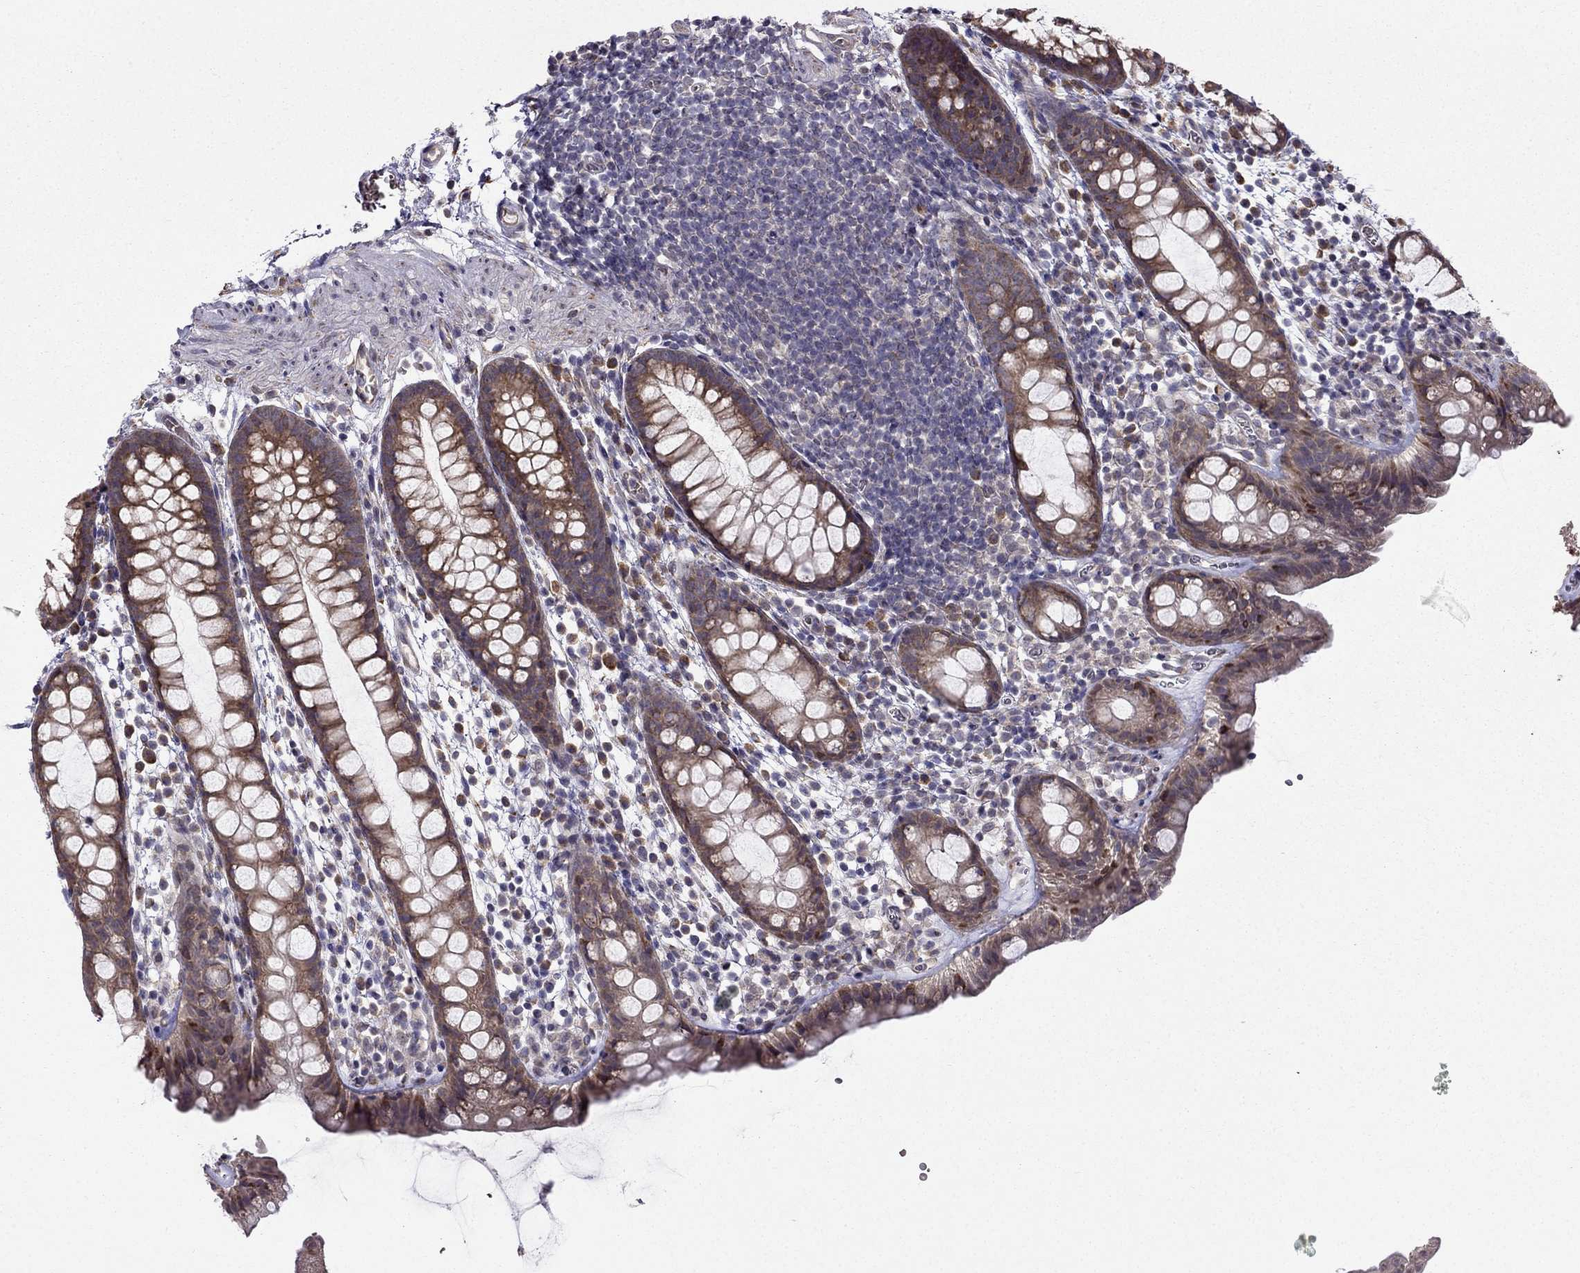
{"staining": {"intensity": "moderate", "quantity": "25%-75%", "location": "cytoplasmic/membranous"}, "tissue": "rectum", "cell_type": "Glandular cells", "image_type": "normal", "snomed": [{"axis": "morphology", "description": "Normal tissue, NOS"}, {"axis": "topography", "description": "Rectum"}], "caption": "A high-resolution photomicrograph shows immunohistochemistry staining of benign rectum, which shows moderate cytoplasmic/membranous expression in about 25%-75% of glandular cells. The protein is stained brown, and the nuclei are stained in blue (DAB (3,3'-diaminobenzidine) IHC with brightfield microscopy, high magnification).", "gene": "ARHGEF28", "patient": {"sex": "male", "age": 57}}